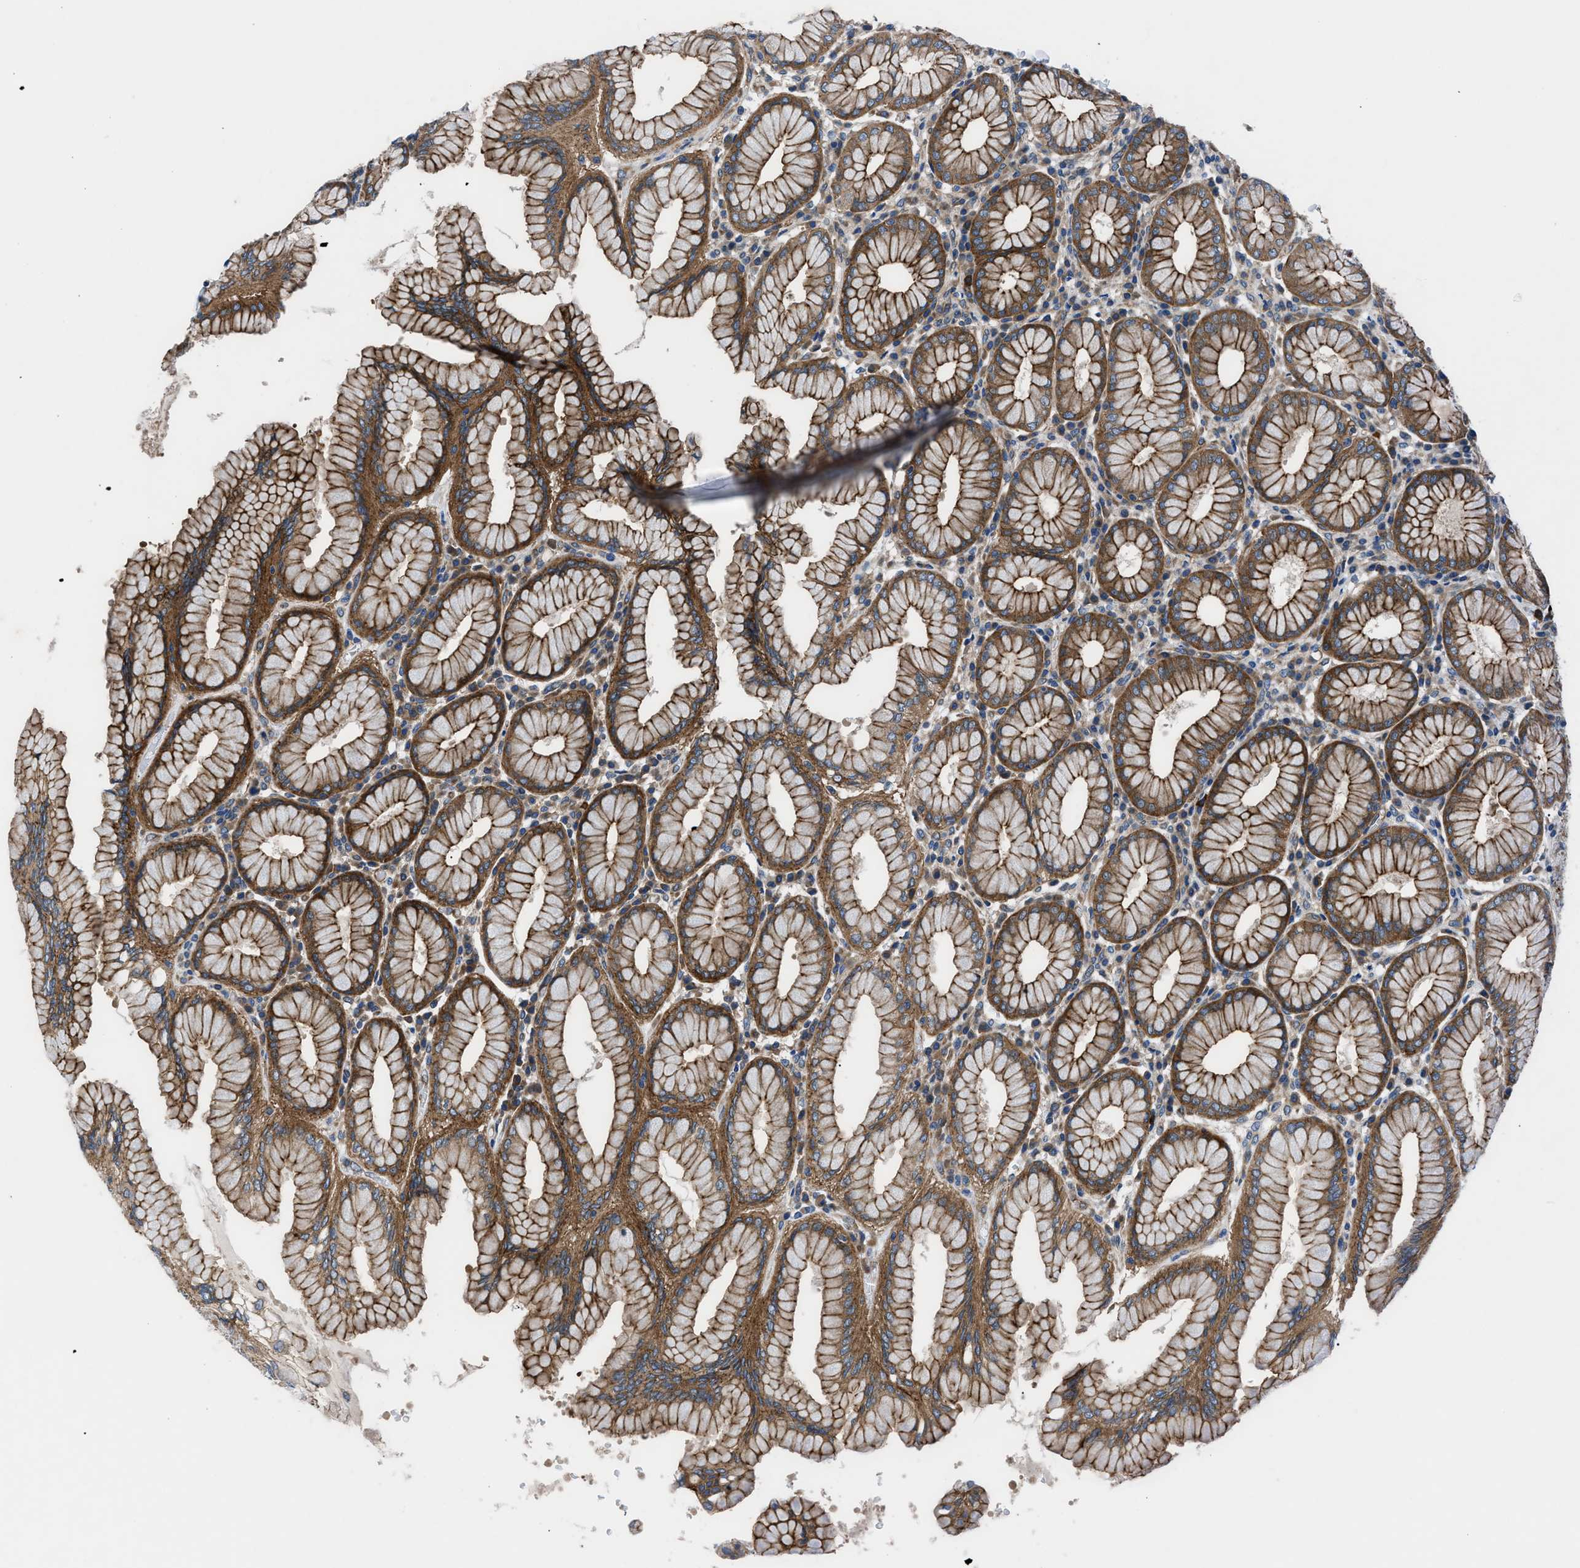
{"staining": {"intensity": "strong", "quantity": ">75%", "location": "cytoplasmic/membranous"}, "tissue": "stomach", "cell_type": "Glandular cells", "image_type": "normal", "snomed": [{"axis": "morphology", "description": "Normal tissue, NOS"}, {"axis": "topography", "description": "Stomach"}, {"axis": "topography", "description": "Stomach, lower"}], "caption": "This is an image of immunohistochemistry staining of unremarkable stomach, which shows strong positivity in the cytoplasmic/membranous of glandular cells.", "gene": "TRIP4", "patient": {"sex": "female", "age": 56}}